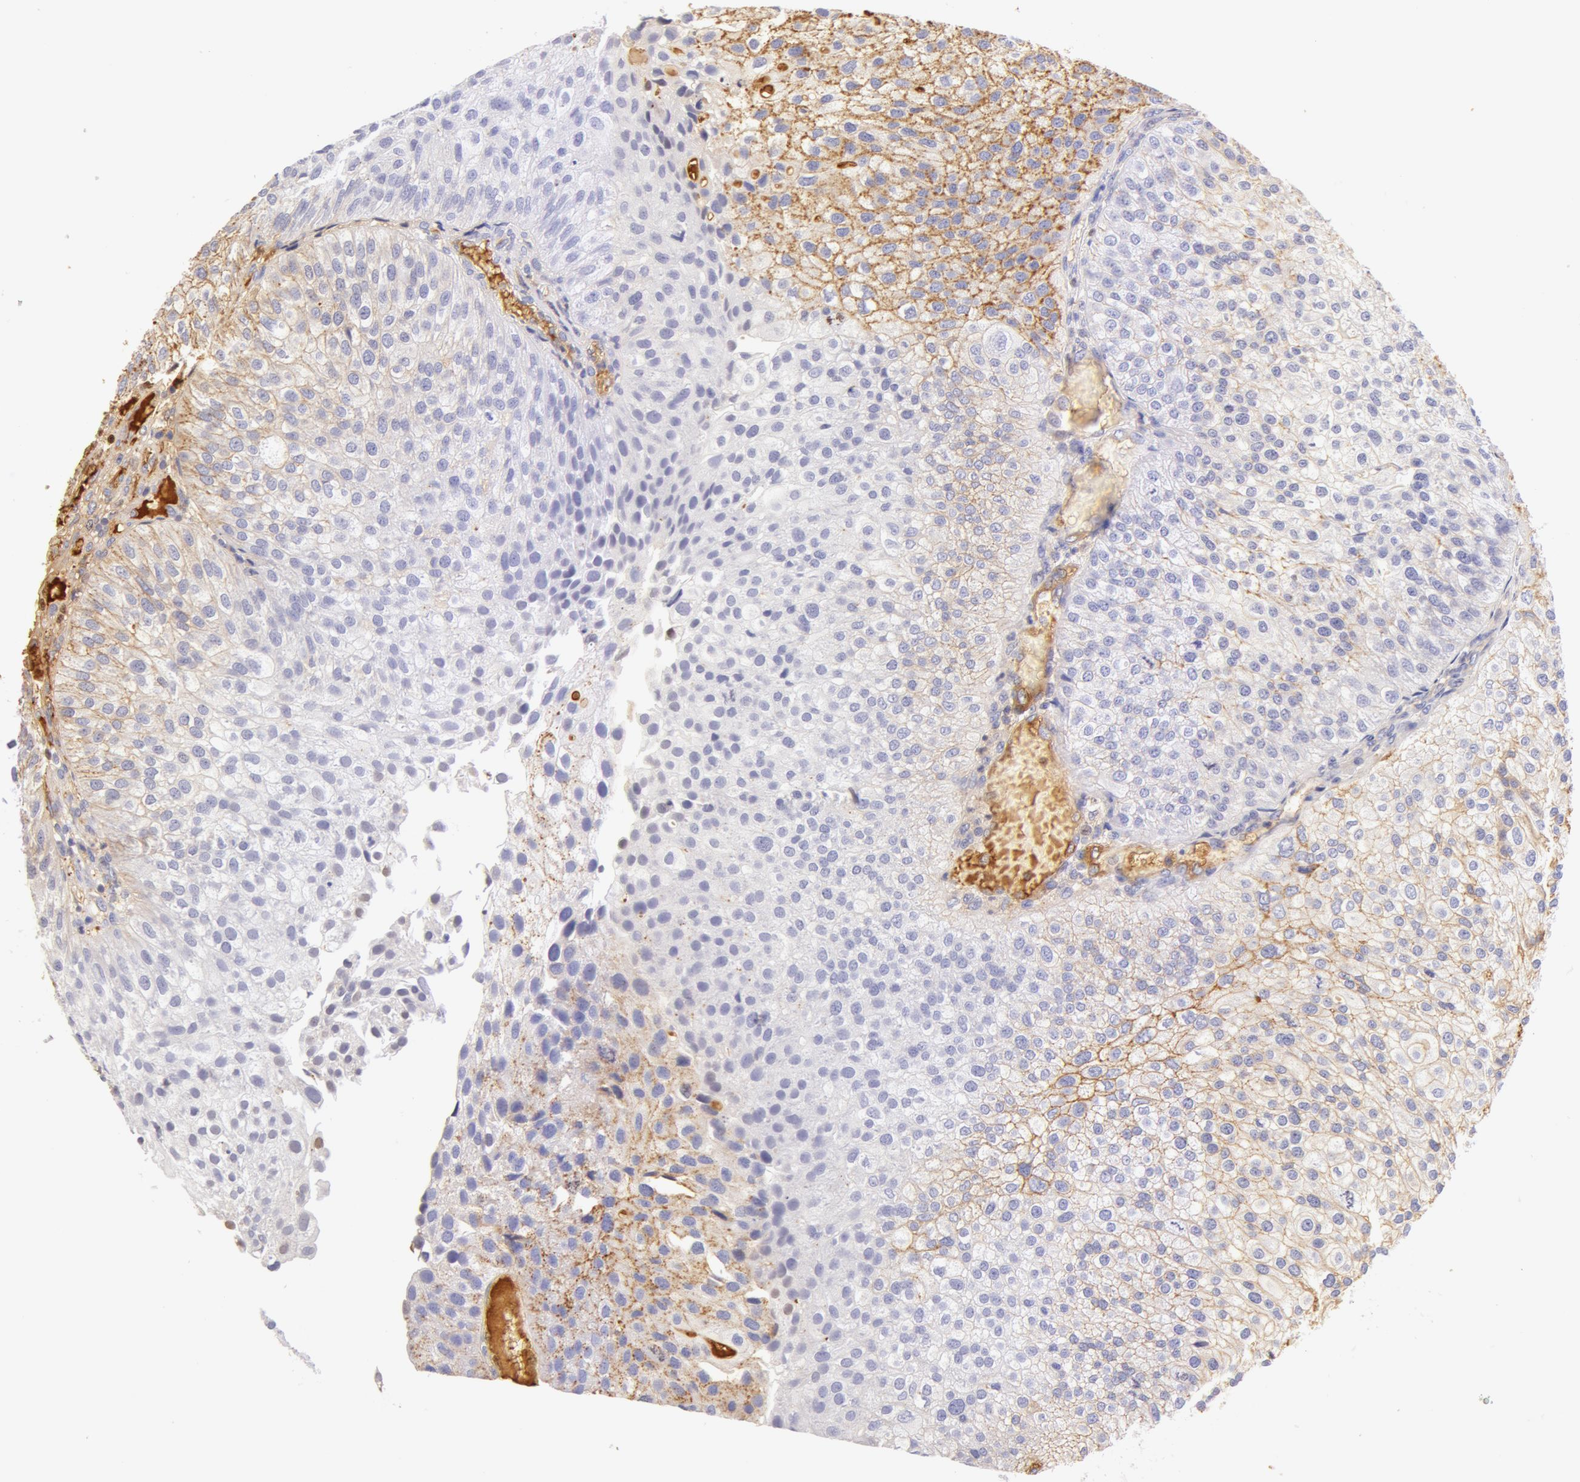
{"staining": {"intensity": "negative", "quantity": "none", "location": "none"}, "tissue": "urothelial cancer", "cell_type": "Tumor cells", "image_type": "cancer", "snomed": [{"axis": "morphology", "description": "Urothelial carcinoma, Low grade"}, {"axis": "topography", "description": "Urinary bladder"}], "caption": "IHC image of neoplastic tissue: human urothelial cancer stained with DAB (3,3'-diaminobenzidine) displays no significant protein positivity in tumor cells. The staining is performed using DAB brown chromogen with nuclei counter-stained in using hematoxylin.", "gene": "AHSG", "patient": {"sex": "female", "age": 89}}